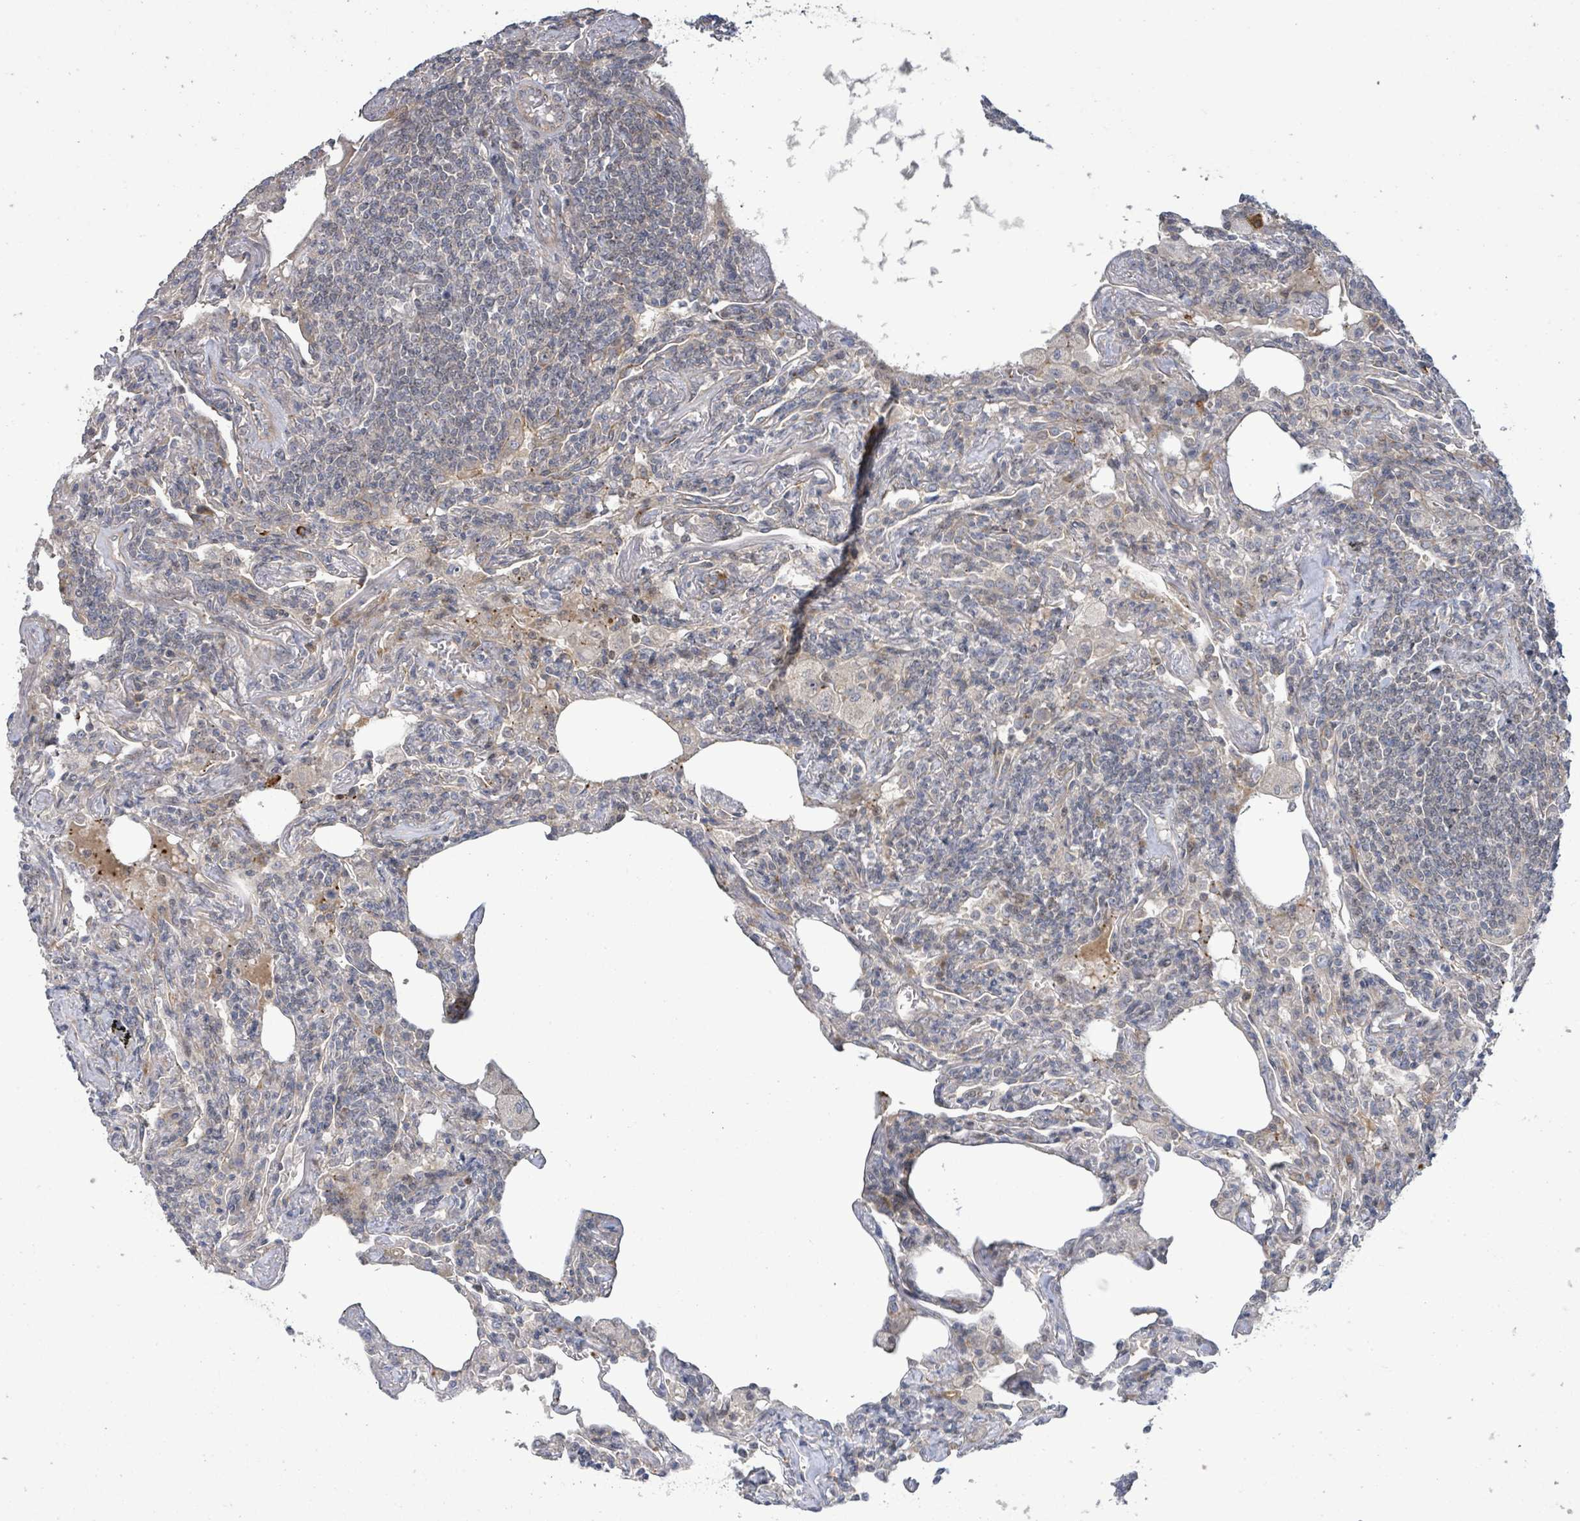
{"staining": {"intensity": "negative", "quantity": "none", "location": "none"}, "tissue": "lymphoma", "cell_type": "Tumor cells", "image_type": "cancer", "snomed": [{"axis": "morphology", "description": "Malignant lymphoma, non-Hodgkin's type, Low grade"}, {"axis": "topography", "description": "Lung"}], "caption": "This photomicrograph is of low-grade malignant lymphoma, non-Hodgkin's type stained with immunohistochemistry to label a protein in brown with the nuclei are counter-stained blue. There is no expression in tumor cells.", "gene": "LILRA4", "patient": {"sex": "female", "age": 71}}